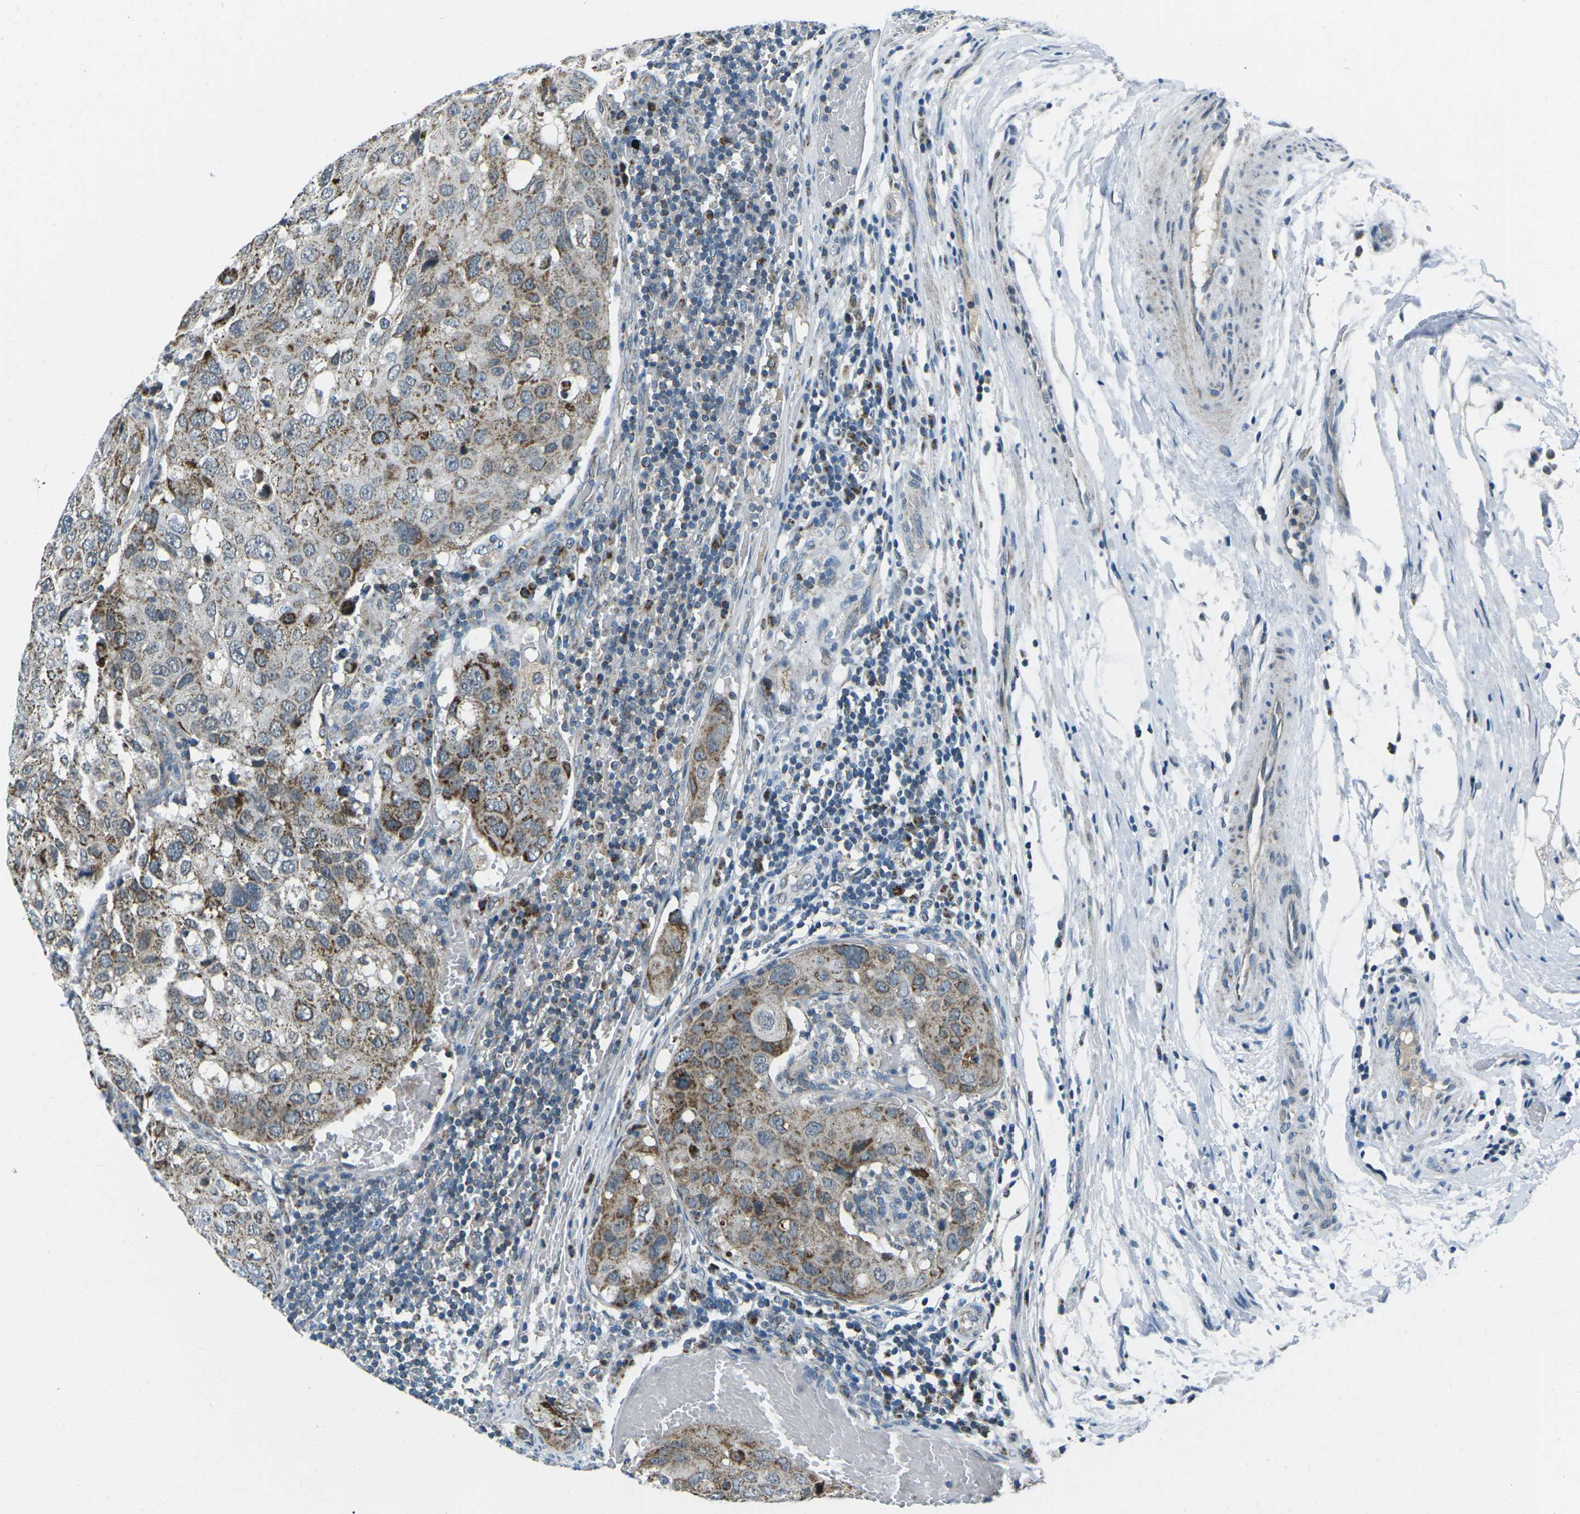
{"staining": {"intensity": "moderate", "quantity": "25%-75%", "location": "cytoplasmic/membranous"}, "tissue": "urothelial cancer", "cell_type": "Tumor cells", "image_type": "cancer", "snomed": [{"axis": "morphology", "description": "Urothelial carcinoma, High grade"}, {"axis": "topography", "description": "Lymph node"}, {"axis": "topography", "description": "Urinary bladder"}], "caption": "The histopathology image demonstrates staining of urothelial cancer, revealing moderate cytoplasmic/membranous protein expression (brown color) within tumor cells.", "gene": "RFESD", "patient": {"sex": "male", "age": 51}}